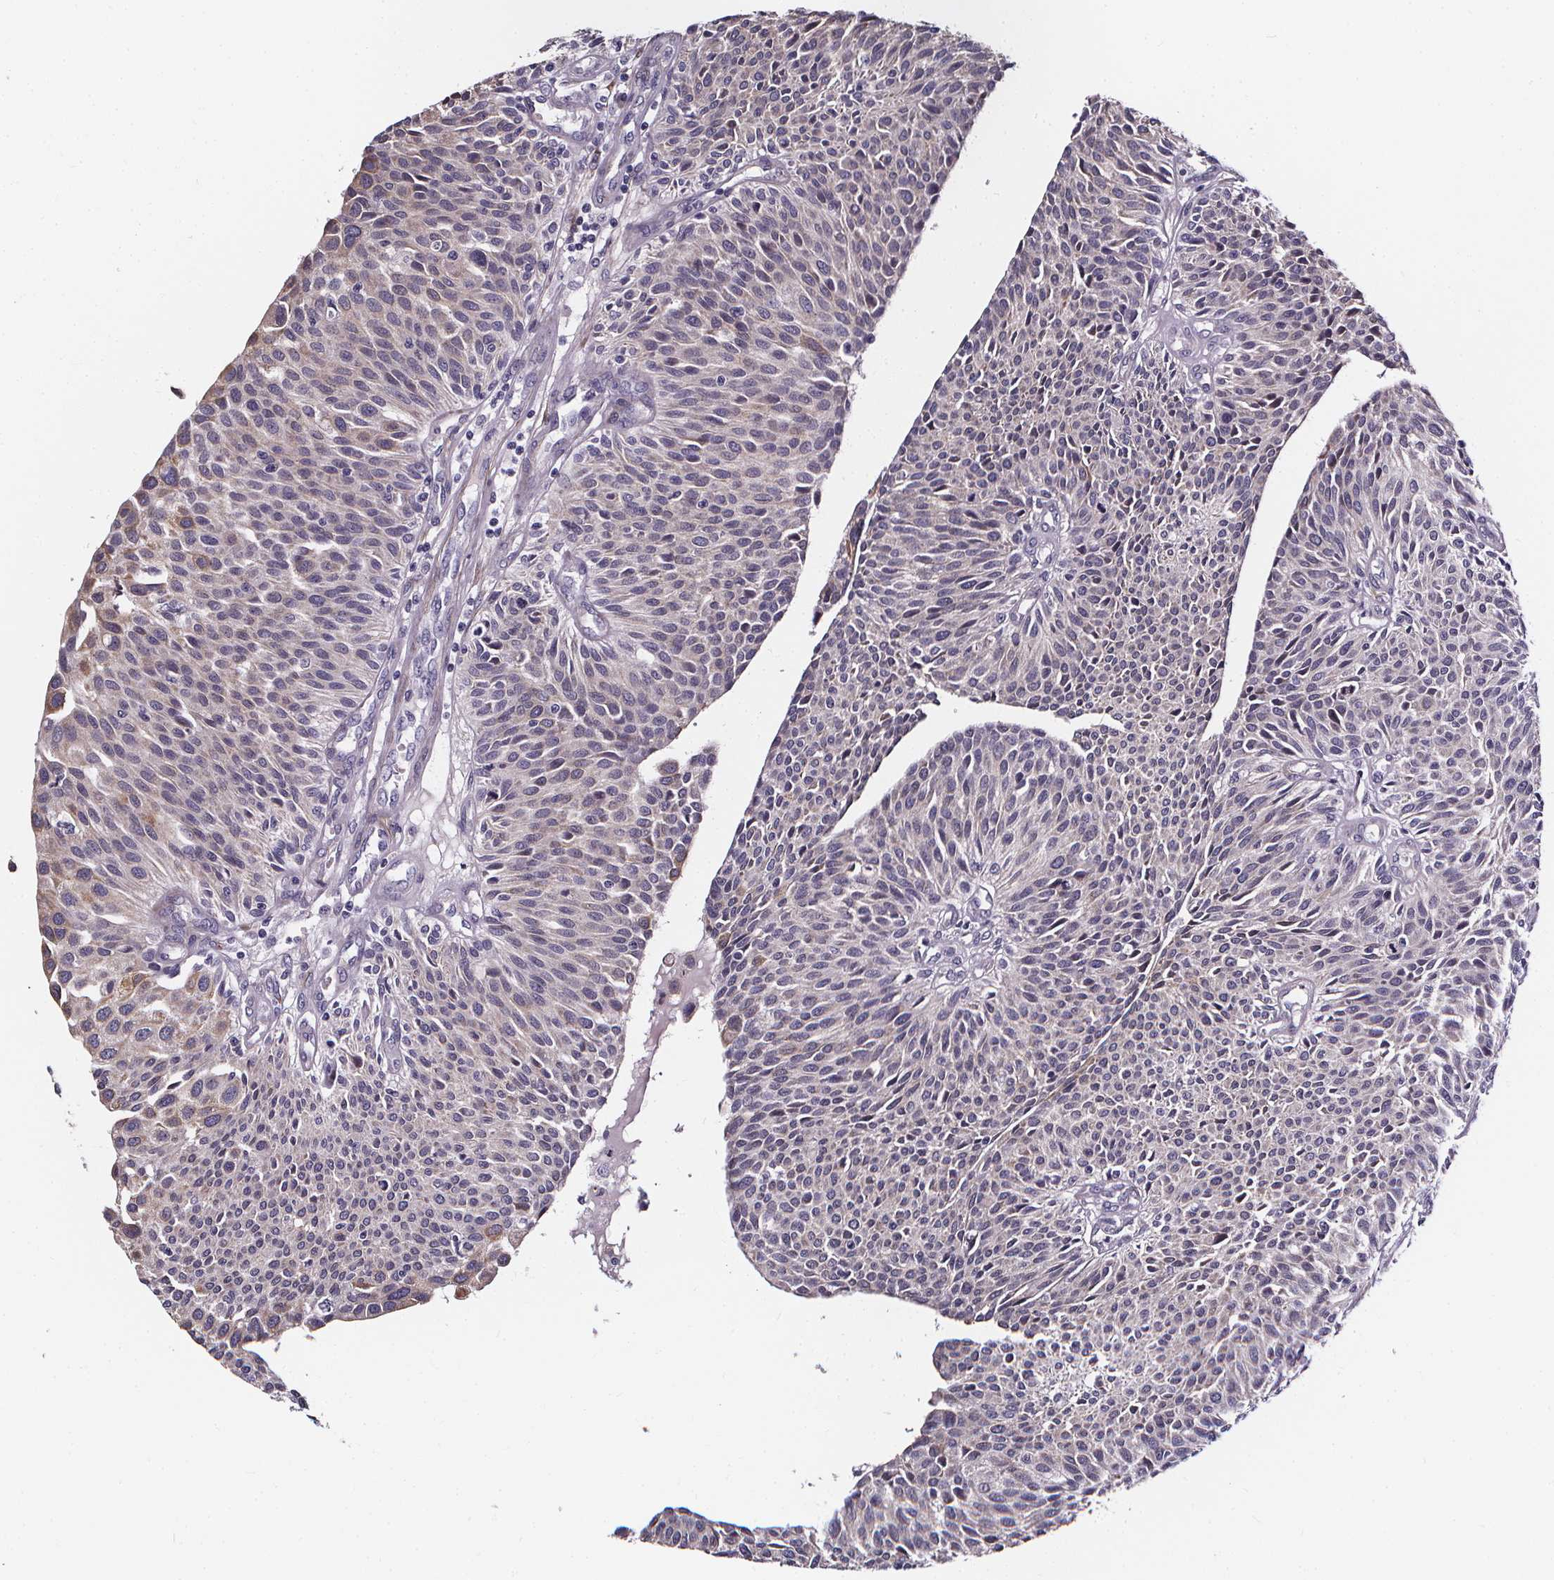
{"staining": {"intensity": "negative", "quantity": "none", "location": "none"}, "tissue": "urothelial cancer", "cell_type": "Tumor cells", "image_type": "cancer", "snomed": [{"axis": "morphology", "description": "Urothelial carcinoma, NOS"}, {"axis": "topography", "description": "Urinary bladder"}], "caption": "DAB immunohistochemical staining of human urothelial cancer demonstrates no significant expression in tumor cells. Brightfield microscopy of immunohistochemistry (IHC) stained with DAB (brown) and hematoxylin (blue), captured at high magnification.", "gene": "AEBP1", "patient": {"sex": "male", "age": 55}}